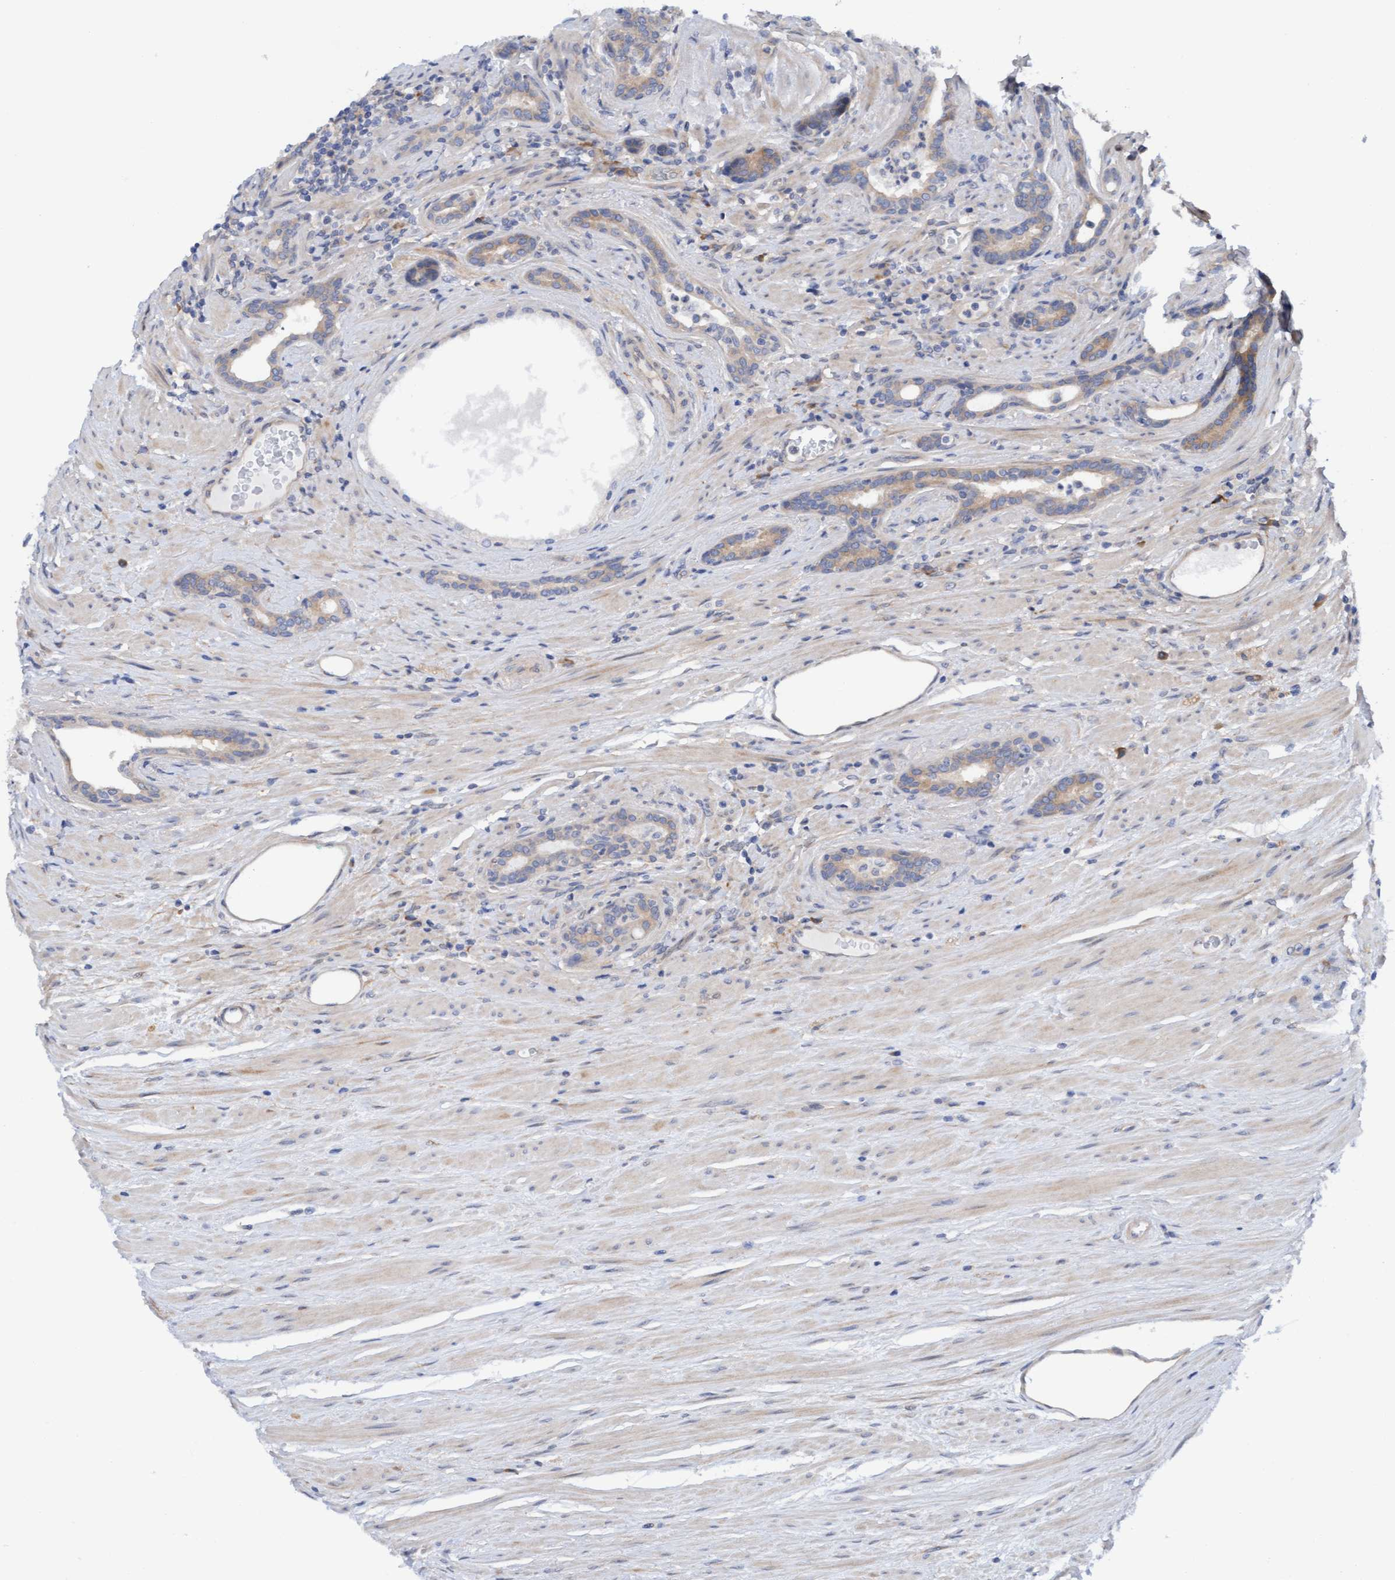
{"staining": {"intensity": "weak", "quantity": ">75%", "location": "cytoplasmic/membranous"}, "tissue": "prostate cancer", "cell_type": "Tumor cells", "image_type": "cancer", "snomed": [{"axis": "morphology", "description": "Adenocarcinoma, High grade"}, {"axis": "topography", "description": "Prostate"}], "caption": "A photomicrograph of human adenocarcinoma (high-grade) (prostate) stained for a protein demonstrates weak cytoplasmic/membranous brown staining in tumor cells.", "gene": "PLCD1", "patient": {"sex": "male", "age": 71}}